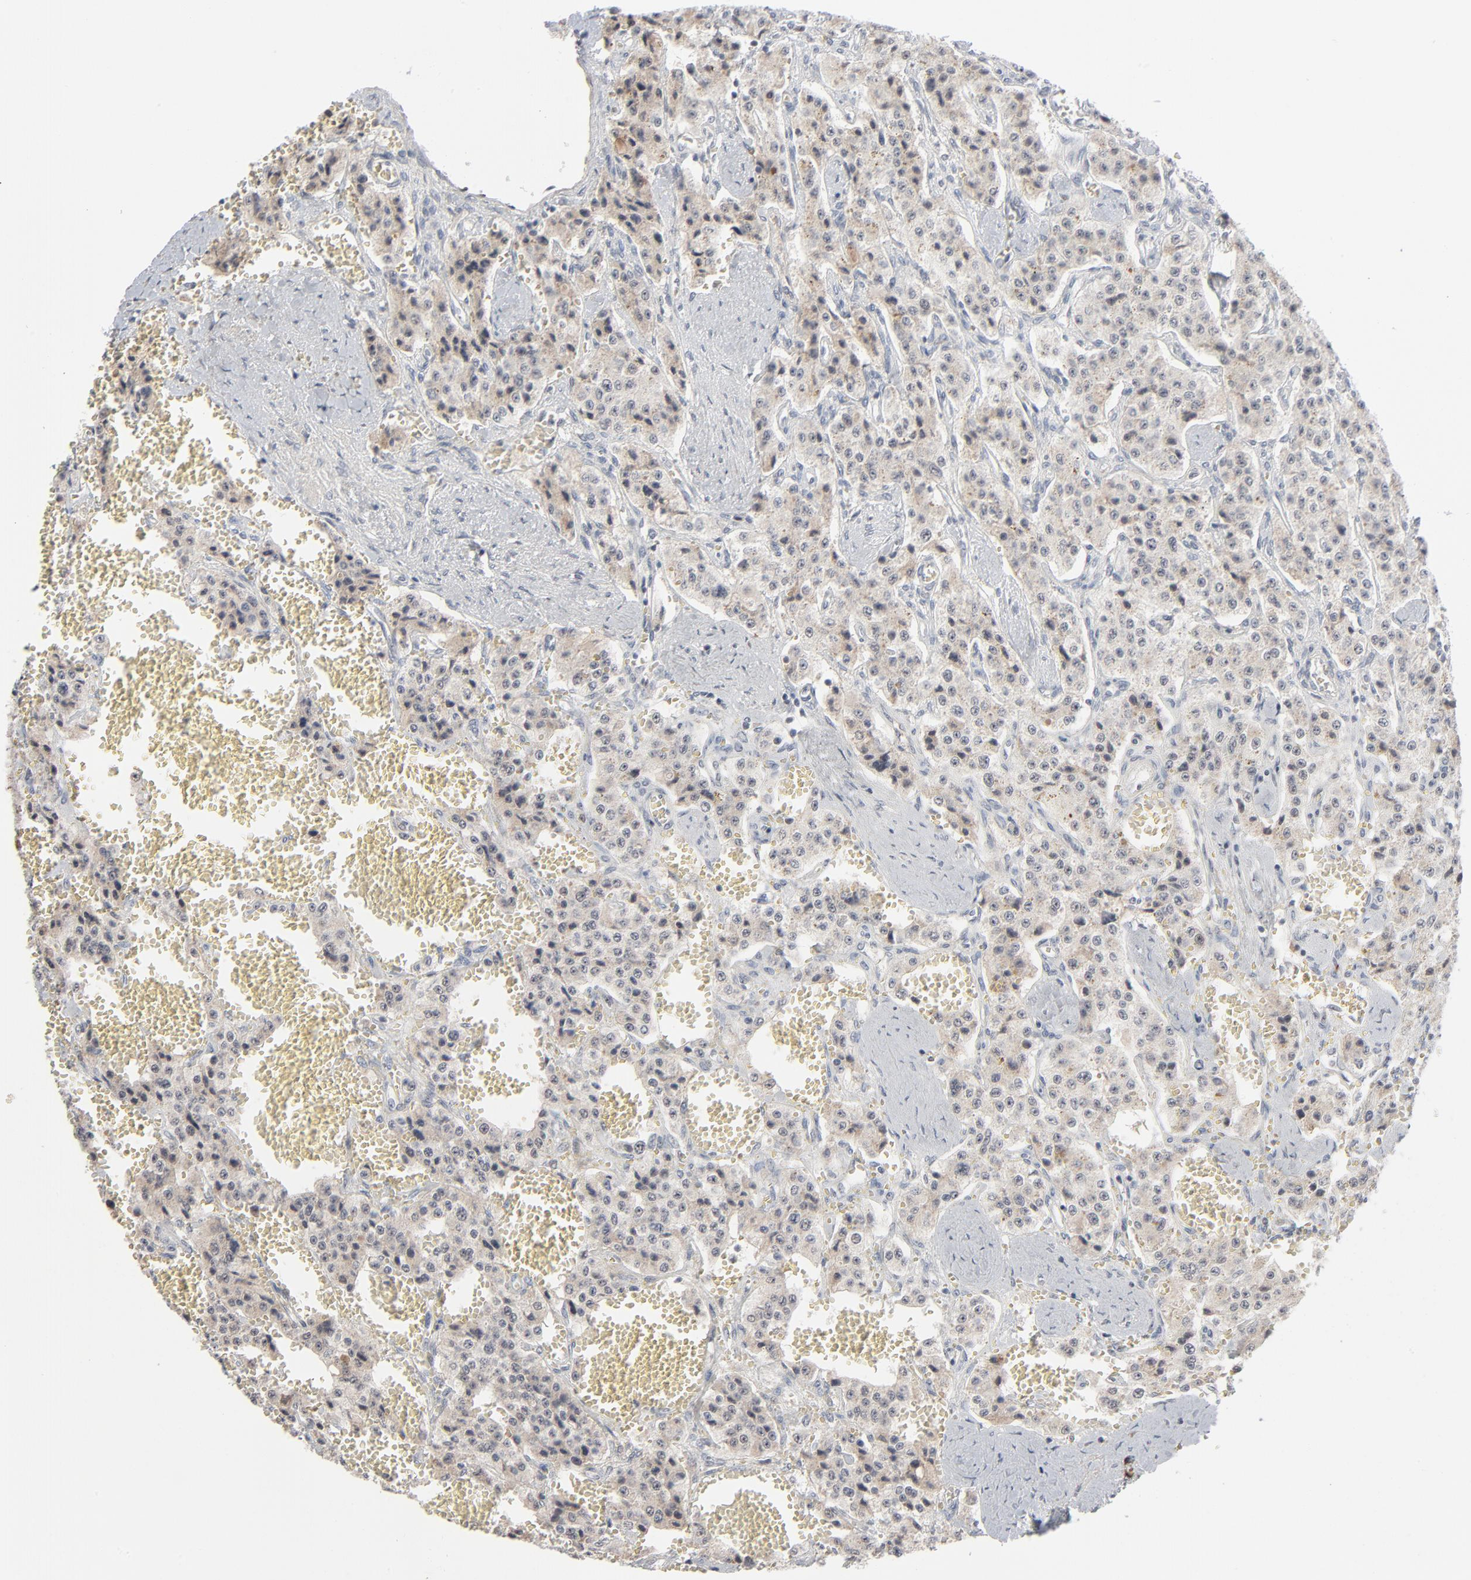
{"staining": {"intensity": "weak", "quantity": "25%-75%", "location": "cytoplasmic/membranous"}, "tissue": "carcinoid", "cell_type": "Tumor cells", "image_type": "cancer", "snomed": [{"axis": "morphology", "description": "Carcinoid, malignant, NOS"}, {"axis": "topography", "description": "Small intestine"}], "caption": "Brown immunohistochemical staining in carcinoid exhibits weak cytoplasmic/membranous expression in approximately 25%-75% of tumor cells.", "gene": "MPHOSPH6", "patient": {"sex": "male", "age": 52}}